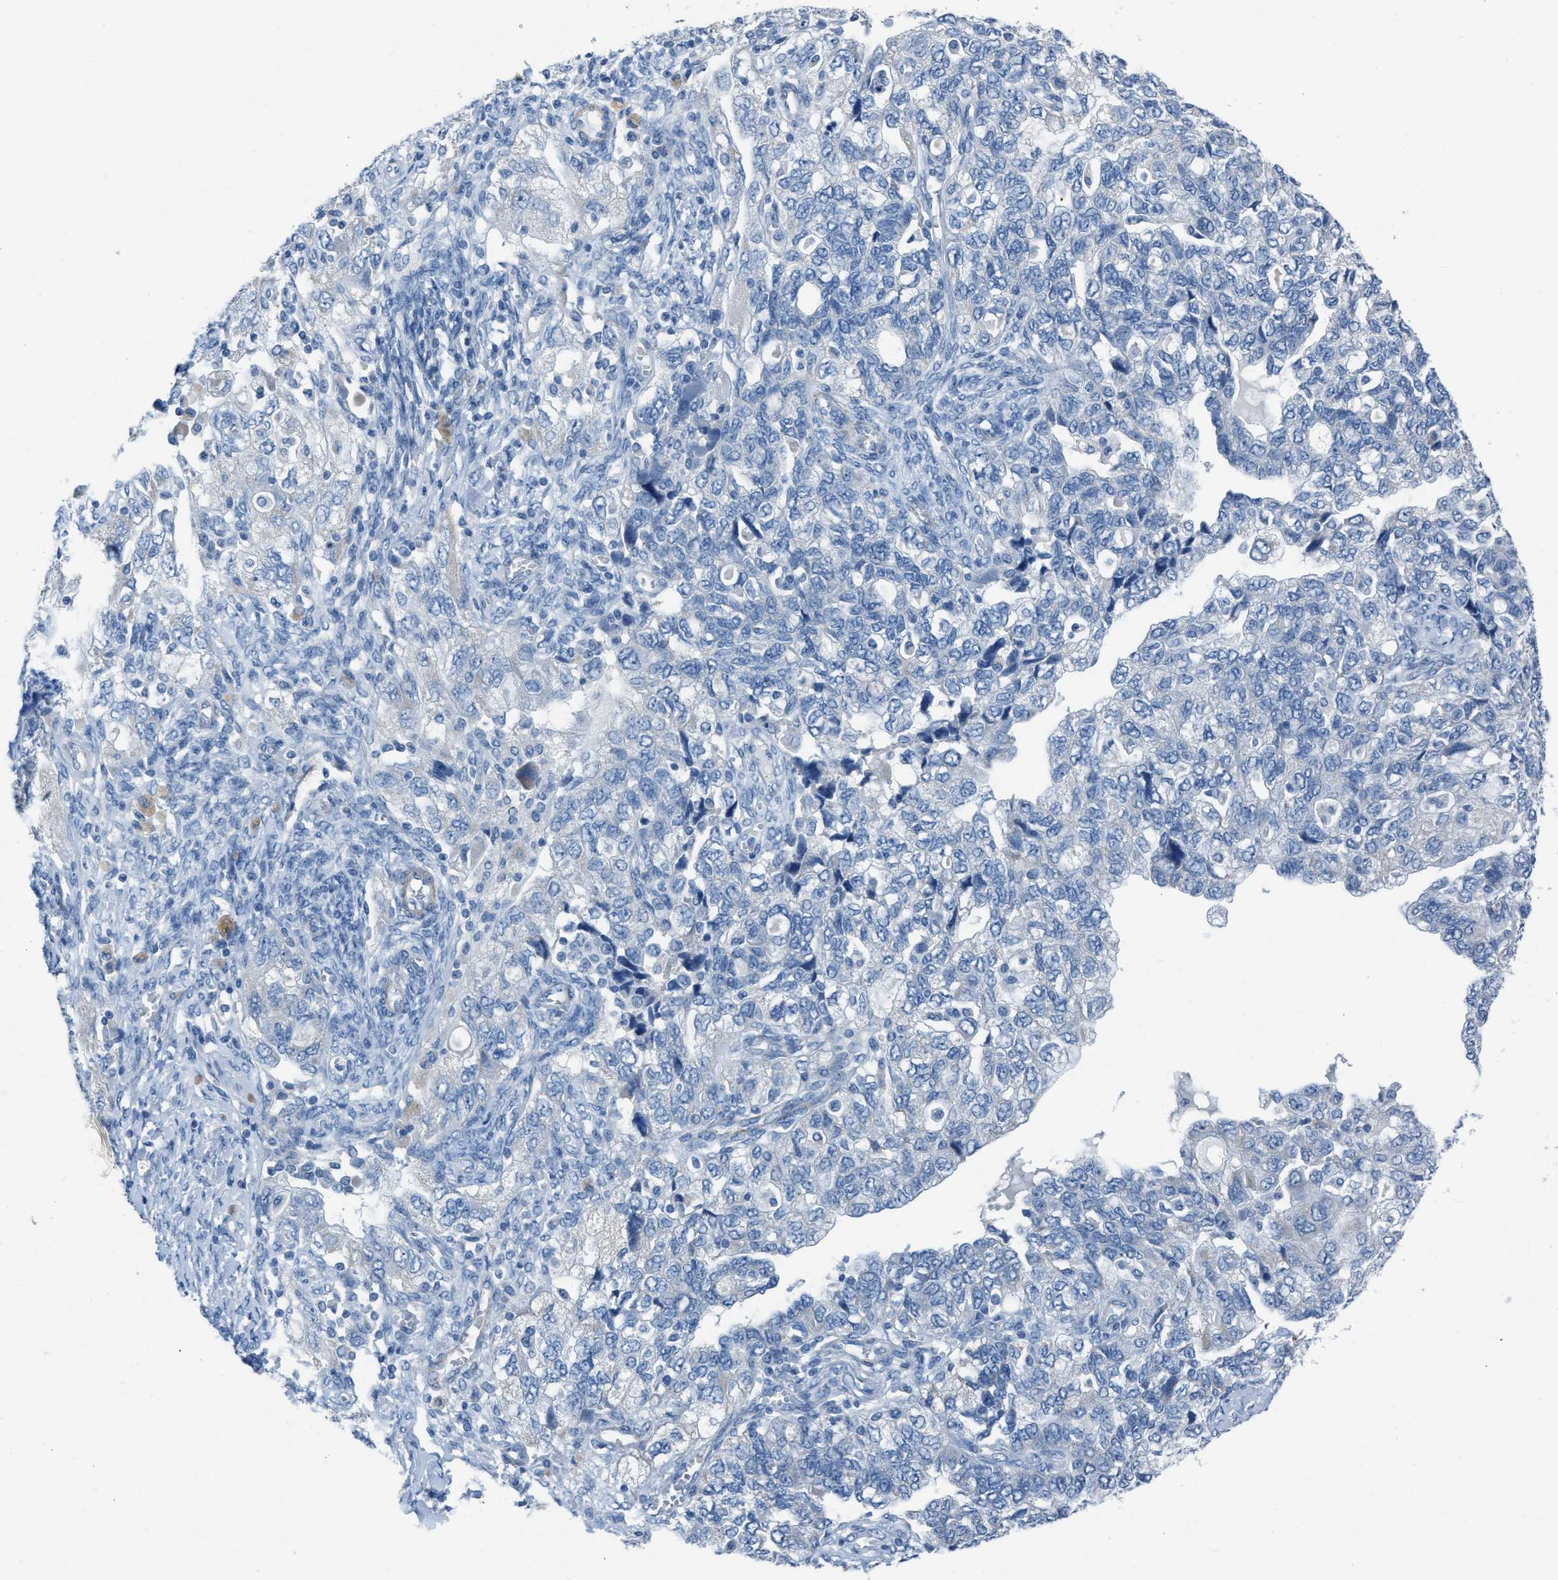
{"staining": {"intensity": "negative", "quantity": "none", "location": "none"}, "tissue": "ovarian cancer", "cell_type": "Tumor cells", "image_type": "cancer", "snomed": [{"axis": "morphology", "description": "Carcinoma, NOS"}, {"axis": "morphology", "description": "Cystadenocarcinoma, serous, NOS"}, {"axis": "topography", "description": "Ovary"}], "caption": "DAB immunohistochemical staining of ovarian cancer shows no significant staining in tumor cells.", "gene": "SPATC1L", "patient": {"sex": "female", "age": 69}}